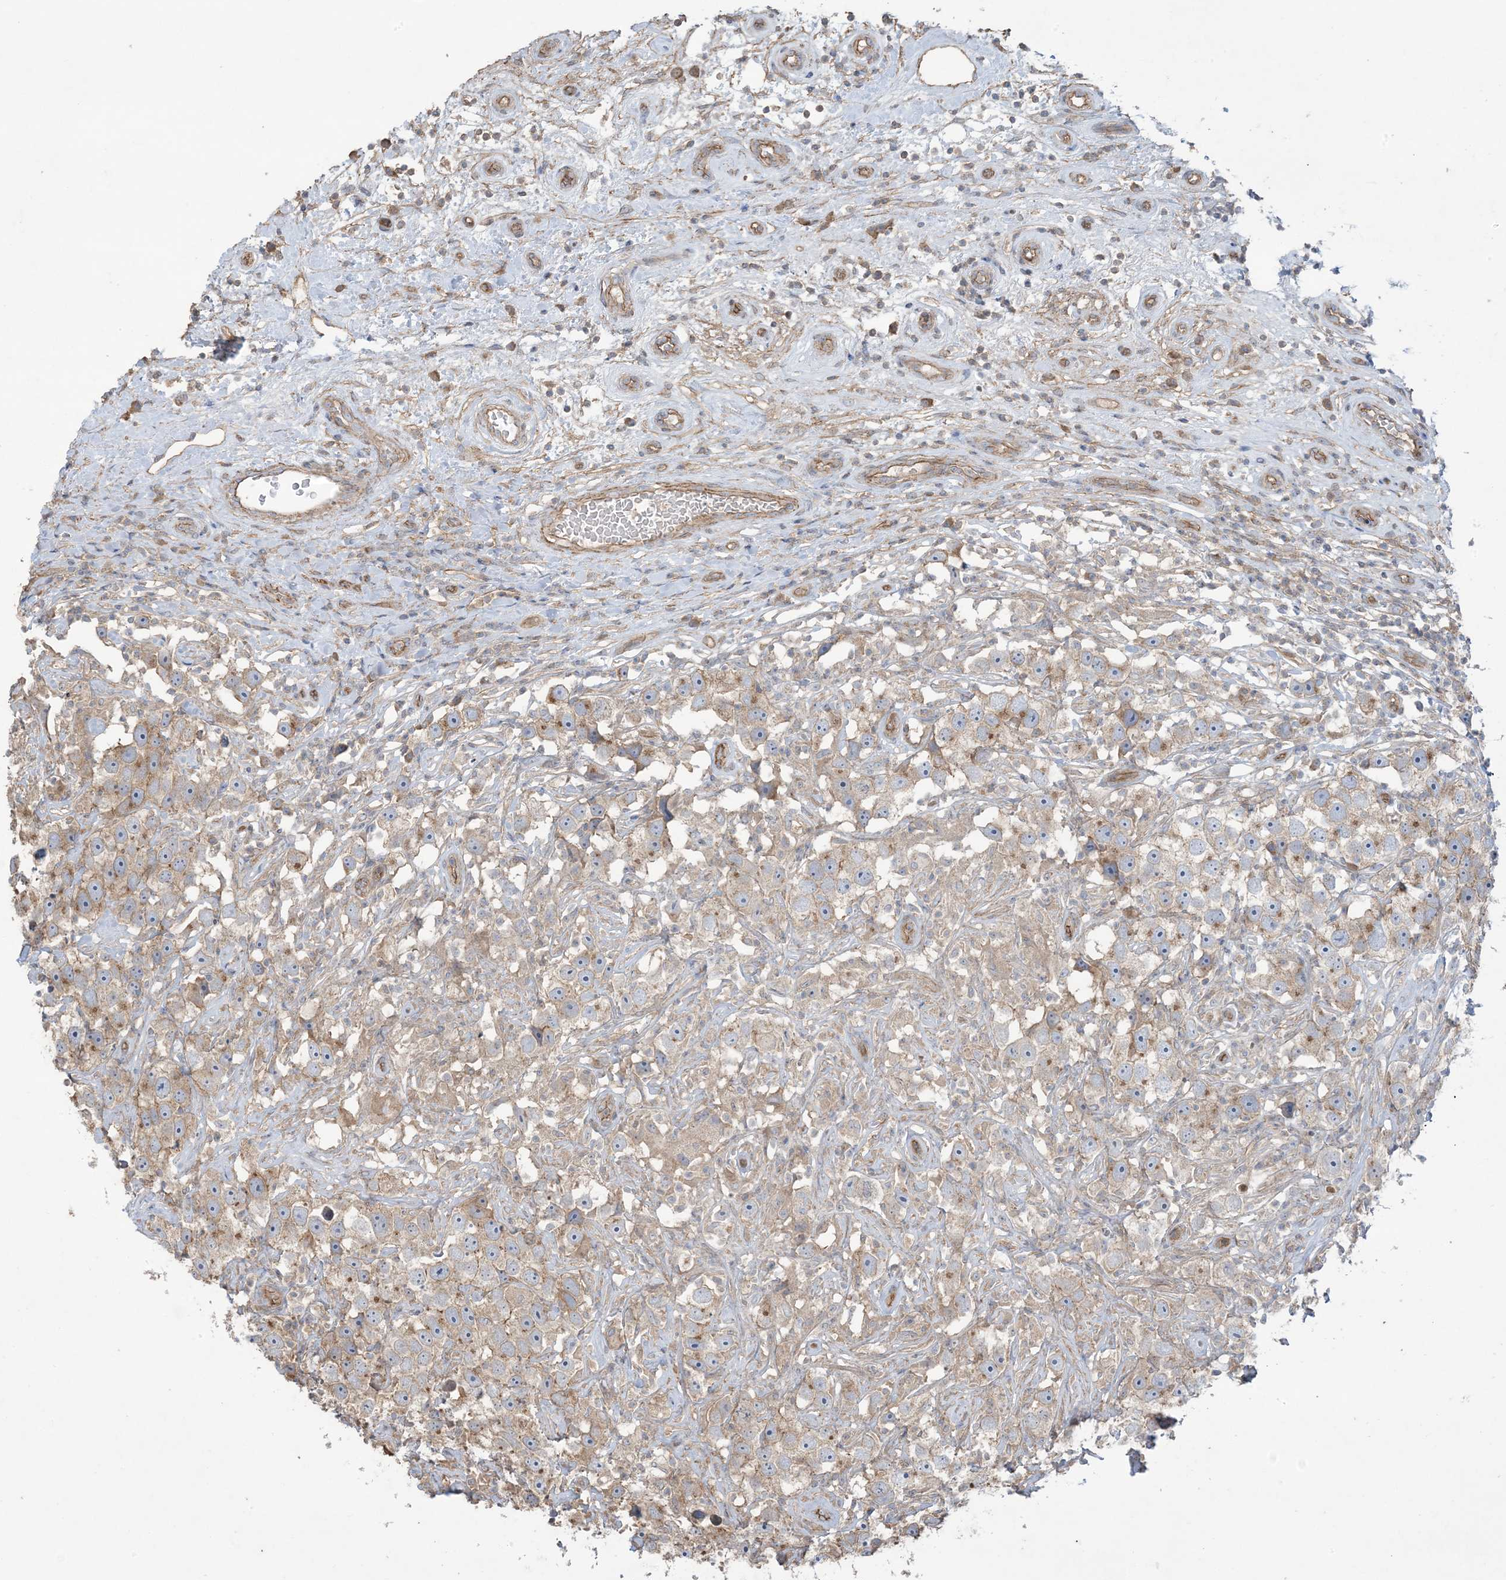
{"staining": {"intensity": "moderate", "quantity": "25%-75%", "location": "cytoplasmic/membranous"}, "tissue": "testis cancer", "cell_type": "Tumor cells", "image_type": "cancer", "snomed": [{"axis": "morphology", "description": "Seminoma, NOS"}, {"axis": "topography", "description": "Testis"}], "caption": "The image shows immunohistochemical staining of testis seminoma. There is moderate cytoplasmic/membranous staining is seen in approximately 25%-75% of tumor cells. (Stains: DAB in brown, nuclei in blue, Microscopy: brightfield microscopy at high magnification).", "gene": "CCNY", "patient": {"sex": "male", "age": 49}}